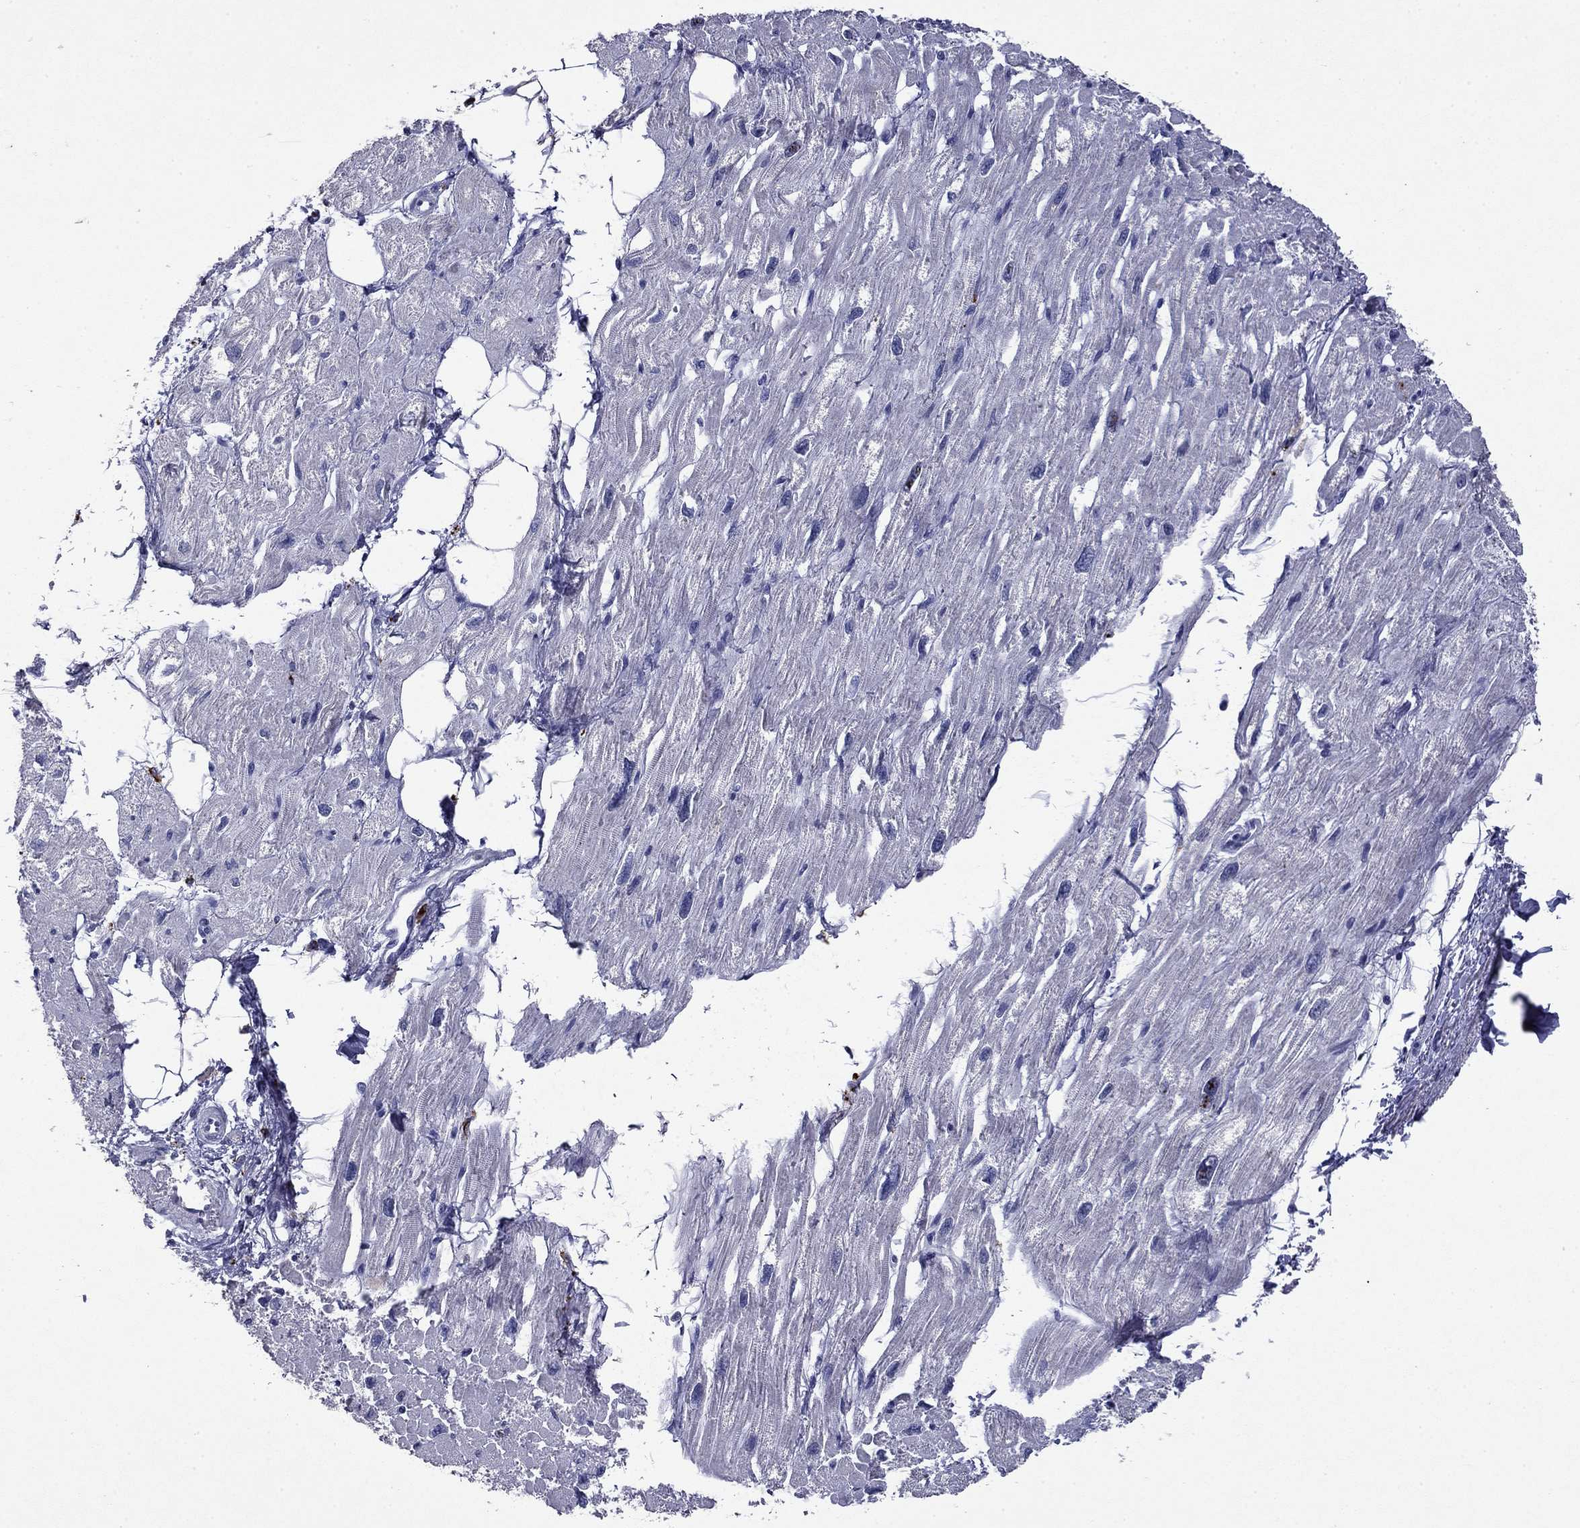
{"staining": {"intensity": "negative", "quantity": "none", "location": "none"}, "tissue": "heart muscle", "cell_type": "Cardiomyocytes", "image_type": "normal", "snomed": [{"axis": "morphology", "description": "Normal tissue, NOS"}, {"axis": "topography", "description": "Heart"}], "caption": "Protein analysis of unremarkable heart muscle exhibits no significant positivity in cardiomyocytes. The staining is performed using DAB (3,3'-diaminobenzidine) brown chromogen with nuclei counter-stained in using hematoxylin.", "gene": "CFAP119", "patient": {"sex": "male", "age": 66}}